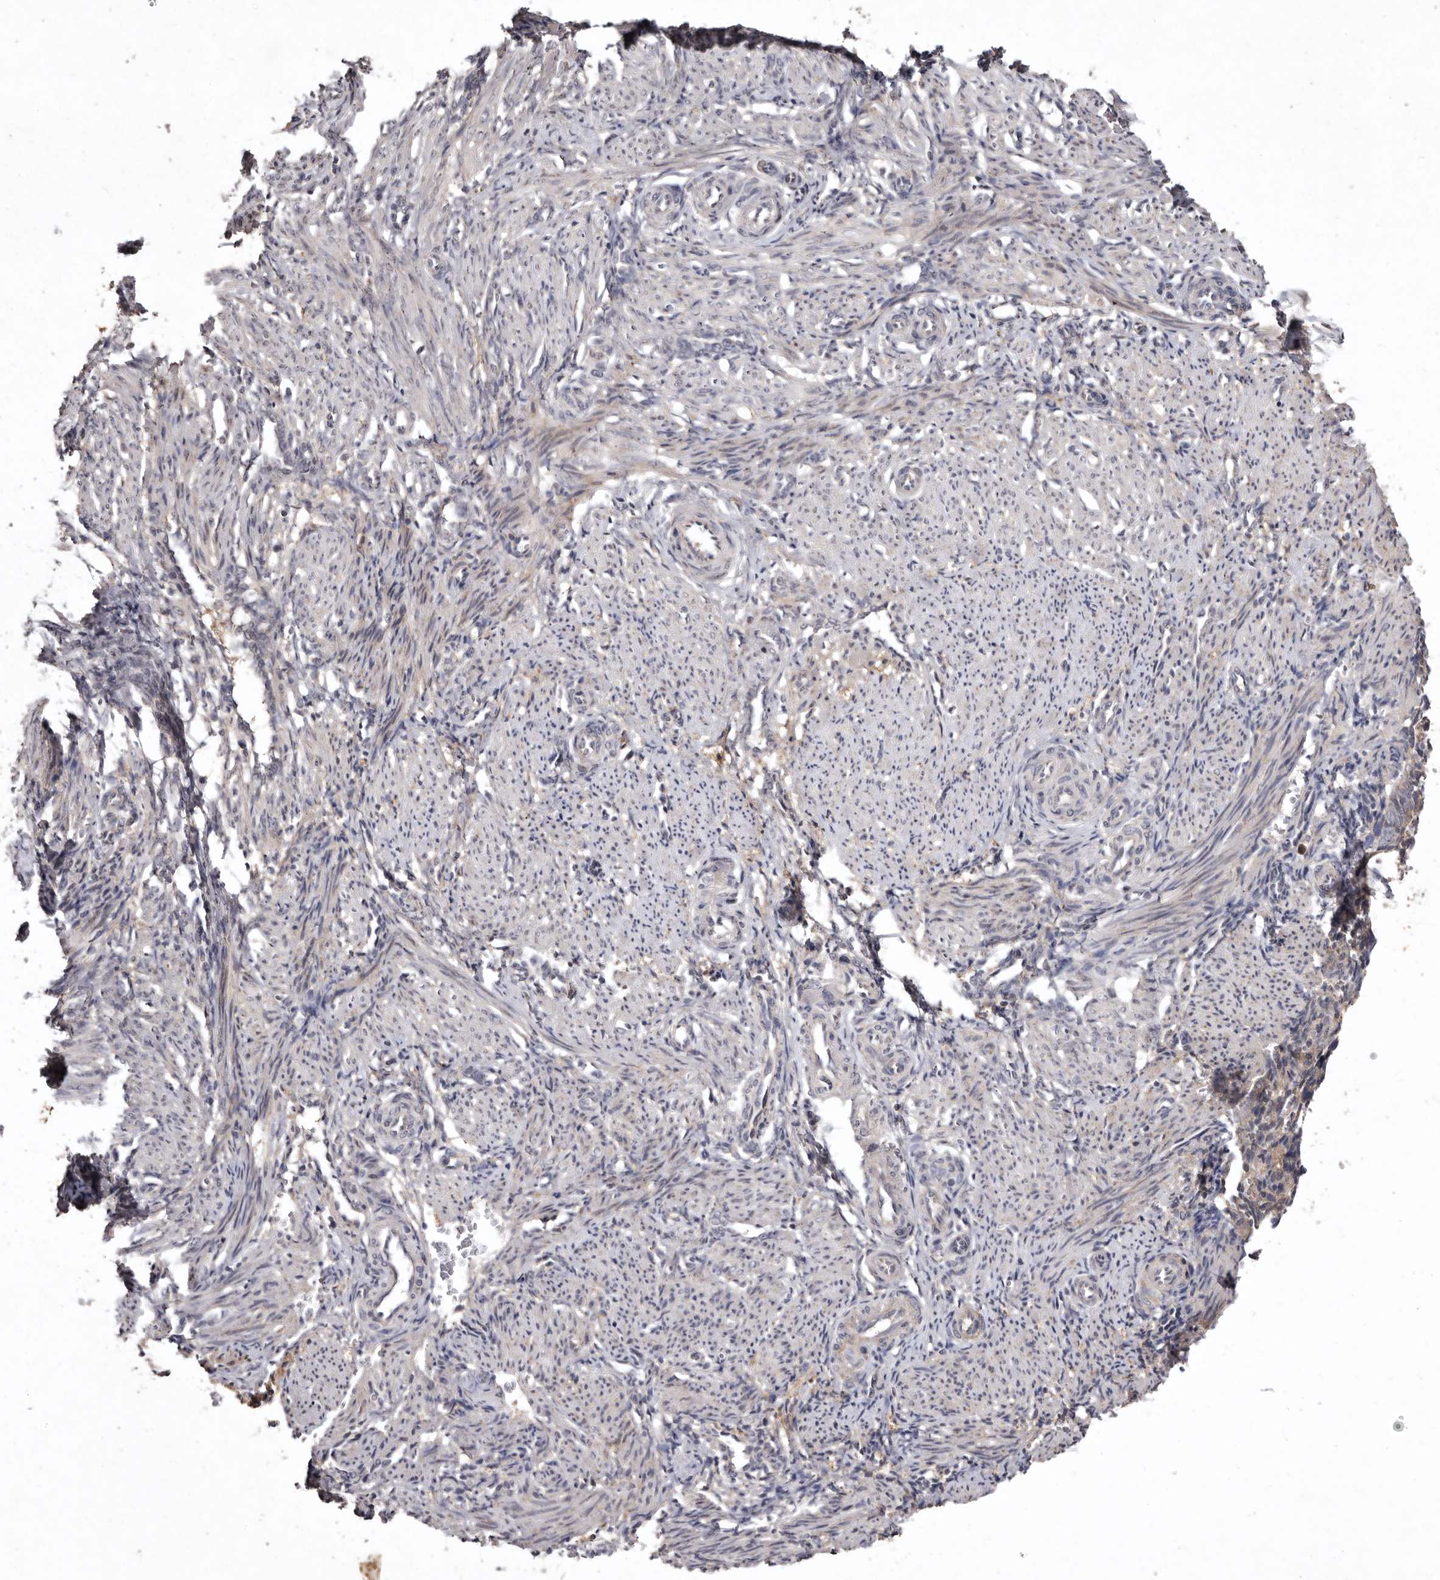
{"staining": {"intensity": "negative", "quantity": "none", "location": "none"}, "tissue": "smooth muscle", "cell_type": "Smooth muscle cells", "image_type": "normal", "snomed": [{"axis": "morphology", "description": "Normal tissue, NOS"}, {"axis": "topography", "description": "Endometrium"}], "caption": "A histopathology image of human smooth muscle is negative for staining in smooth muscle cells. The staining was performed using DAB (3,3'-diaminobenzidine) to visualize the protein expression in brown, while the nuclei were stained in blue with hematoxylin (Magnification: 20x).", "gene": "FLAD1", "patient": {"sex": "female", "age": 33}}